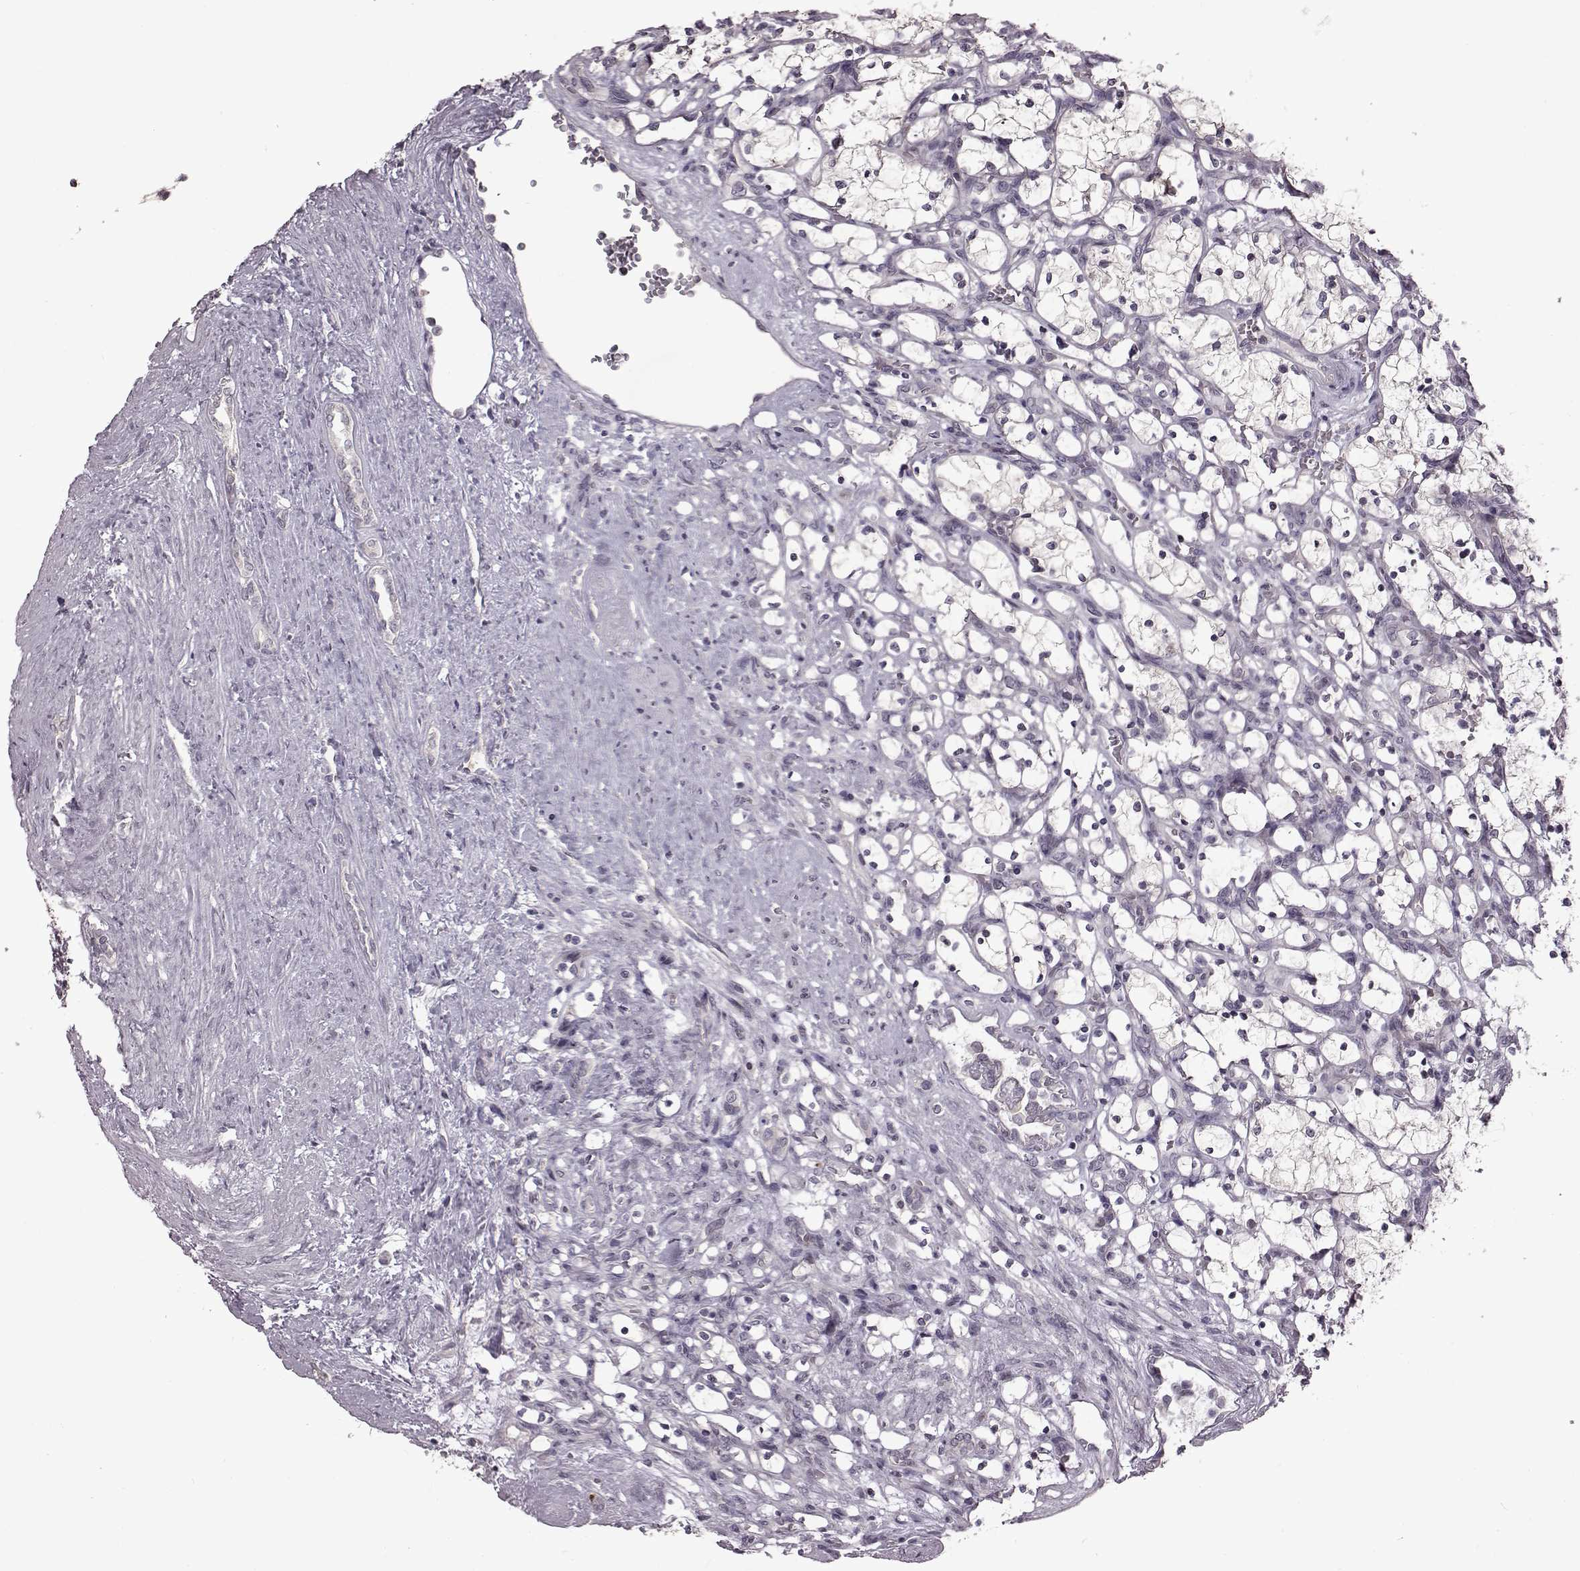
{"staining": {"intensity": "negative", "quantity": "none", "location": "none"}, "tissue": "renal cancer", "cell_type": "Tumor cells", "image_type": "cancer", "snomed": [{"axis": "morphology", "description": "Adenocarcinoma, NOS"}, {"axis": "topography", "description": "Kidney"}], "caption": "Protein analysis of renal cancer exhibits no significant staining in tumor cells.", "gene": "GAL", "patient": {"sex": "female", "age": 69}}